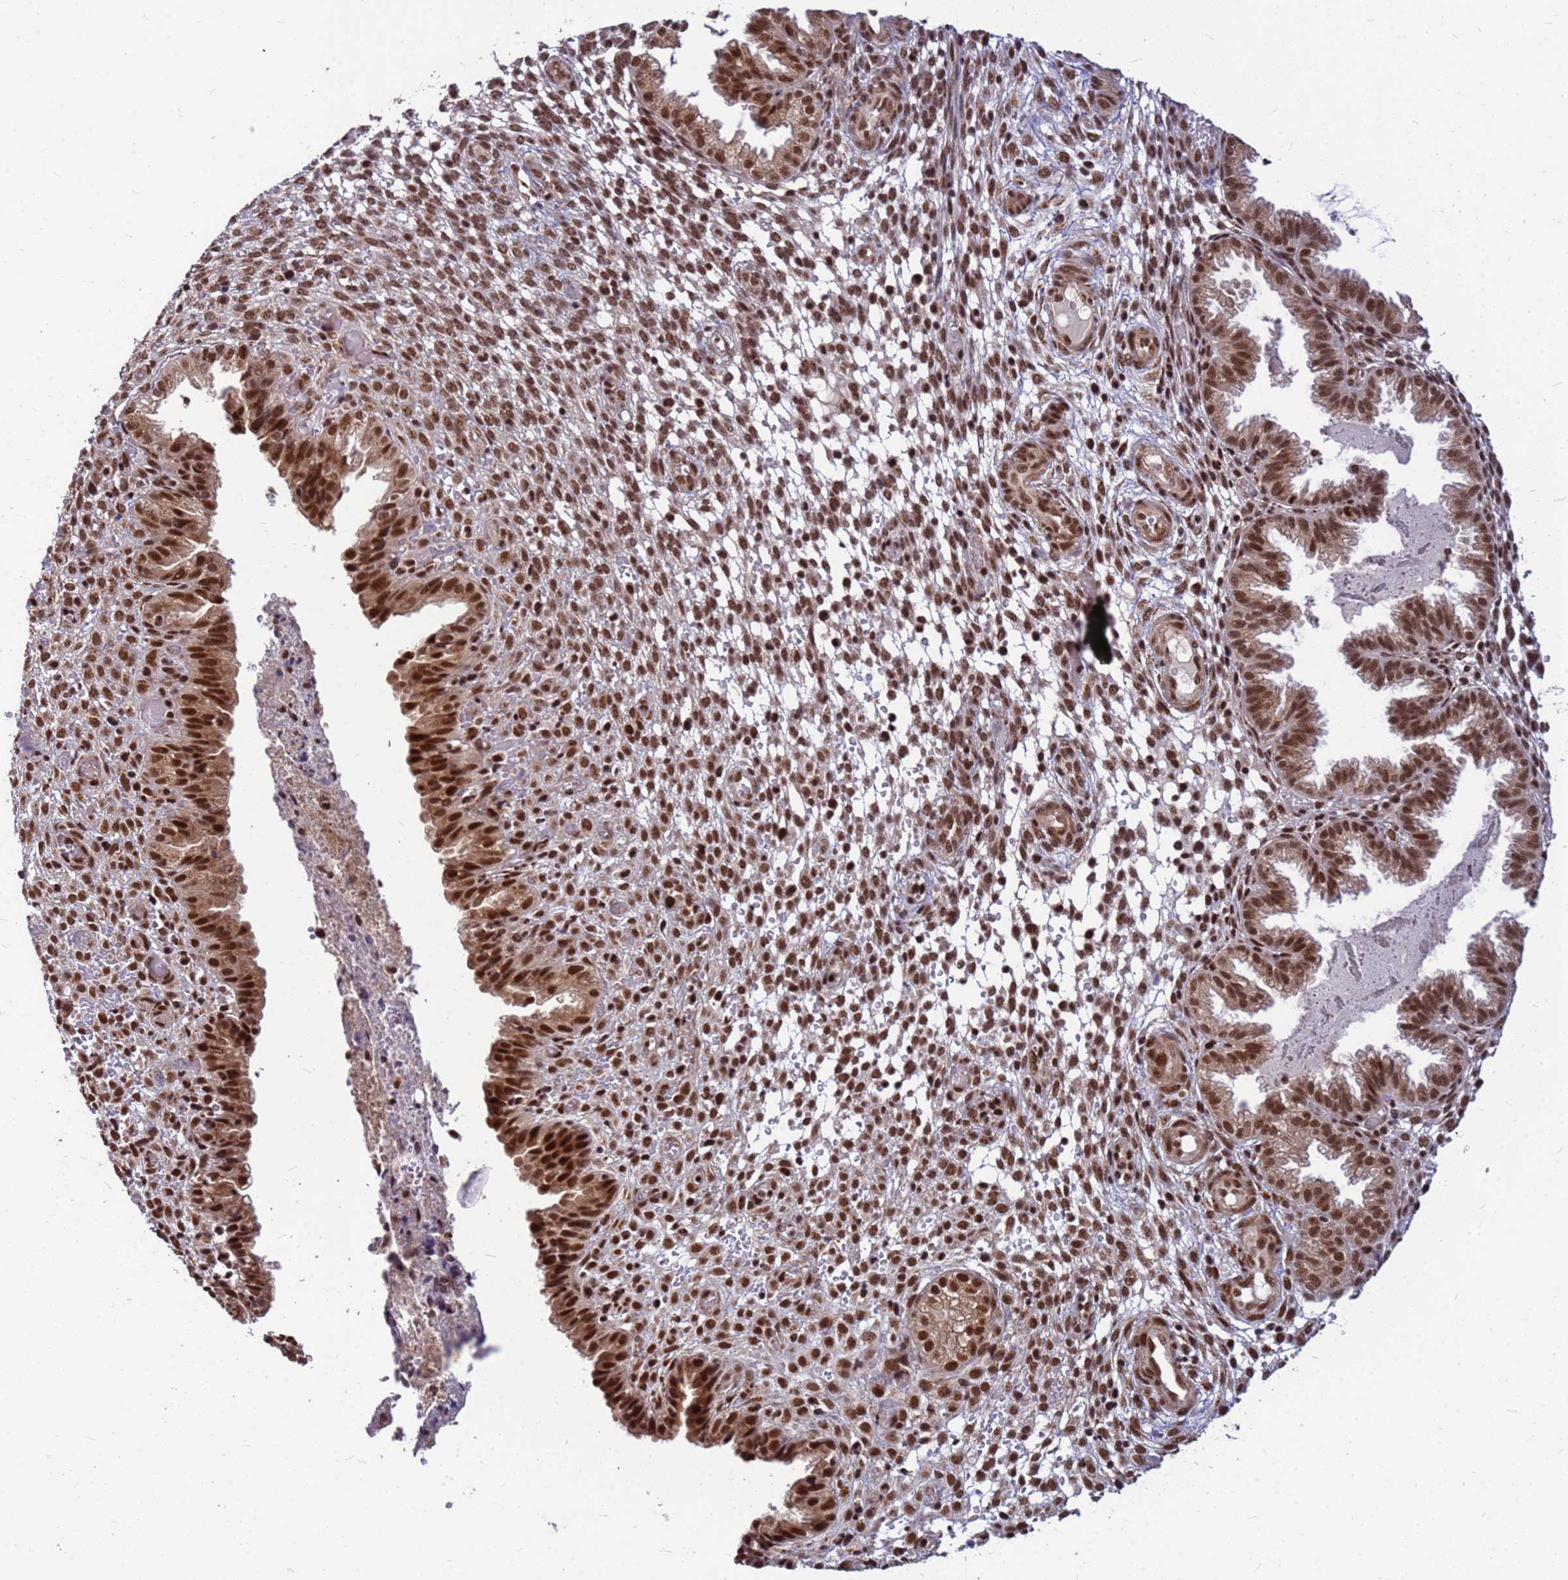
{"staining": {"intensity": "strong", "quantity": "<25%", "location": "nuclear"}, "tissue": "endometrium", "cell_type": "Cells in endometrial stroma", "image_type": "normal", "snomed": [{"axis": "morphology", "description": "Normal tissue, NOS"}, {"axis": "topography", "description": "Endometrium"}], "caption": "The micrograph displays staining of benign endometrium, revealing strong nuclear protein staining (brown color) within cells in endometrial stroma.", "gene": "NCBP2", "patient": {"sex": "female", "age": 33}}